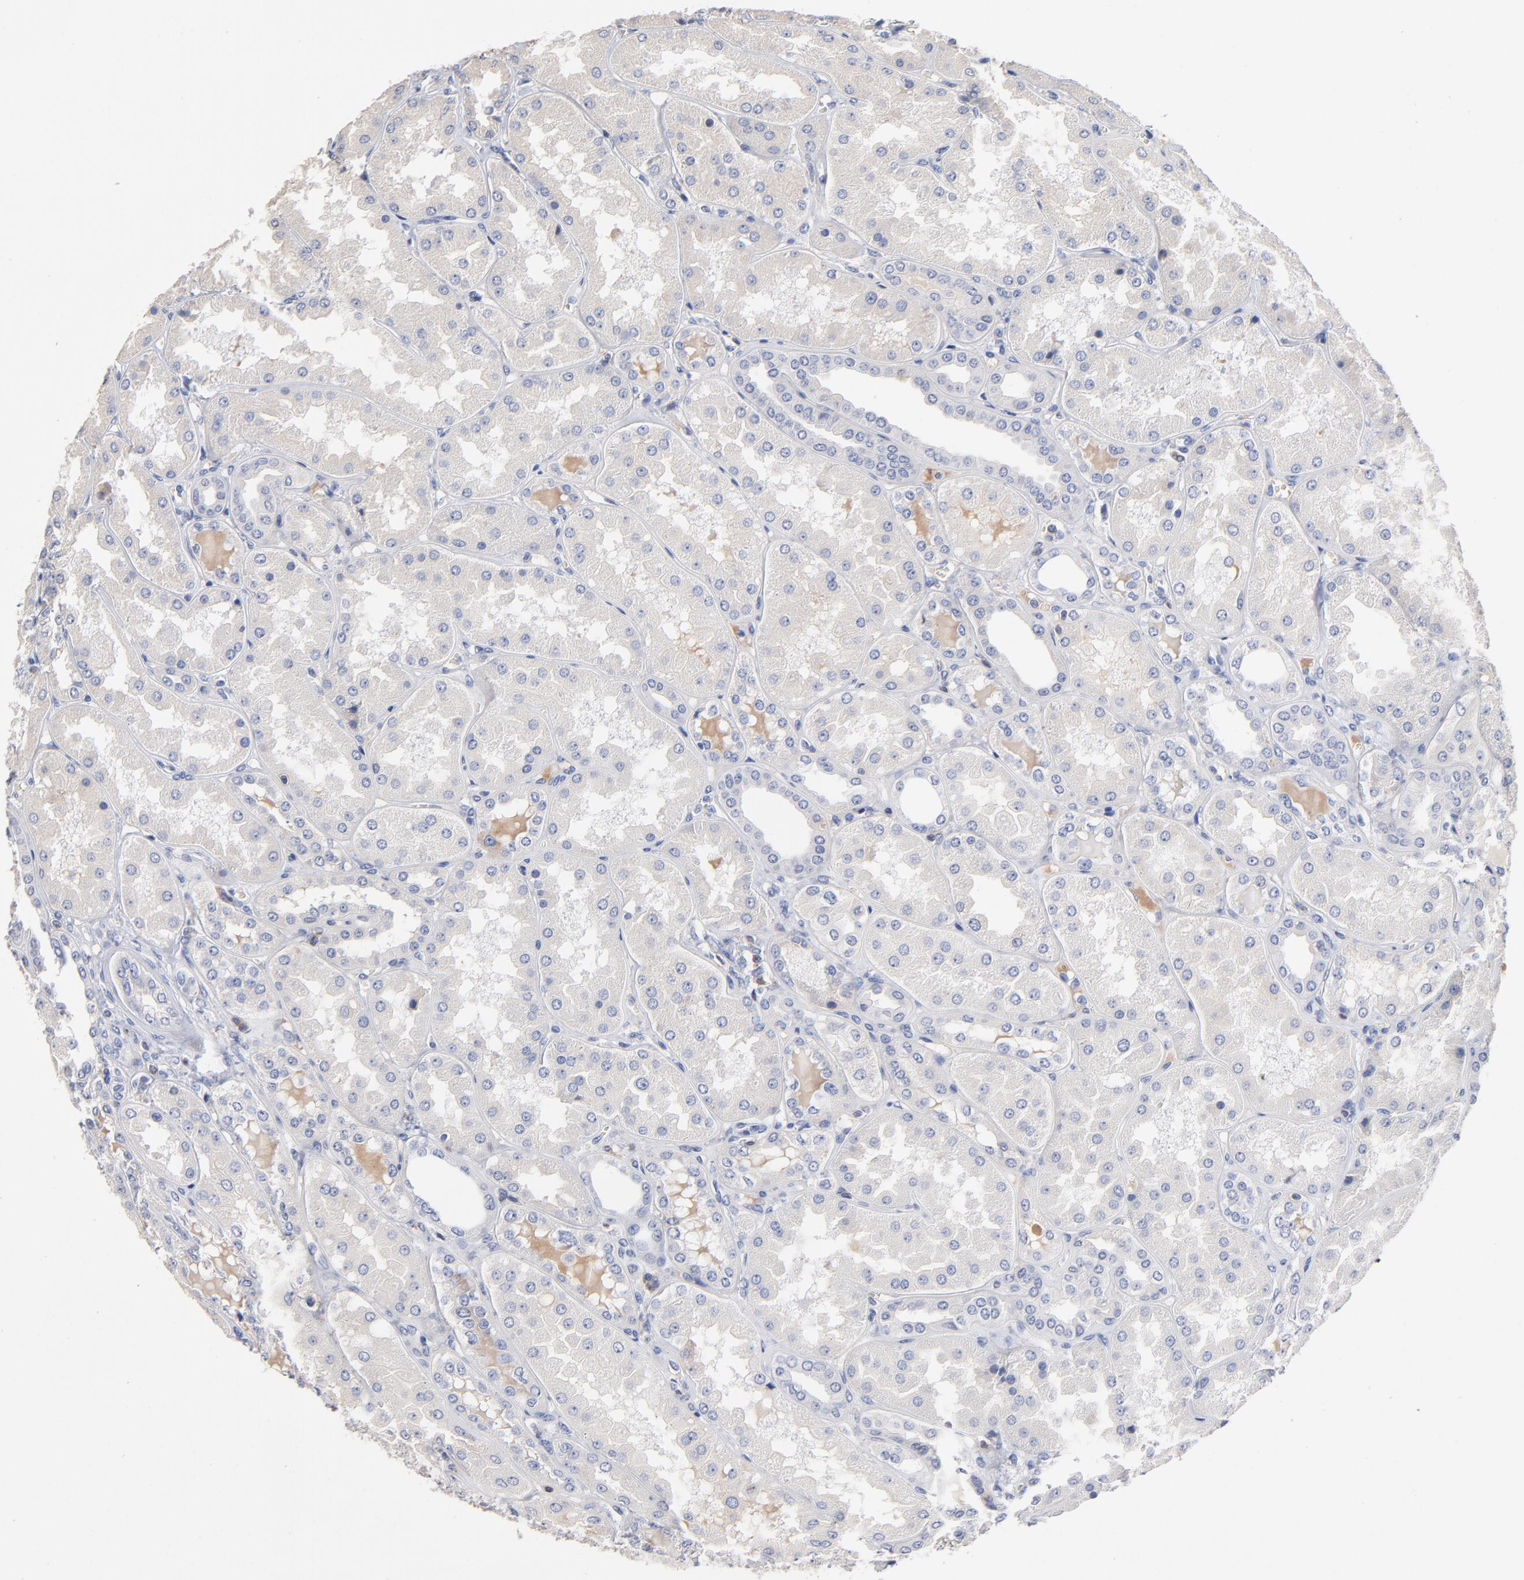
{"staining": {"intensity": "negative", "quantity": "none", "location": "none"}, "tissue": "kidney", "cell_type": "Cells in glomeruli", "image_type": "normal", "snomed": [{"axis": "morphology", "description": "Normal tissue, NOS"}, {"axis": "topography", "description": "Kidney"}], "caption": "Immunohistochemistry (IHC) image of benign kidney: kidney stained with DAB (3,3'-diaminobenzidine) demonstrates no significant protein staining in cells in glomeruli.", "gene": "TRAT1", "patient": {"sex": "female", "age": 56}}